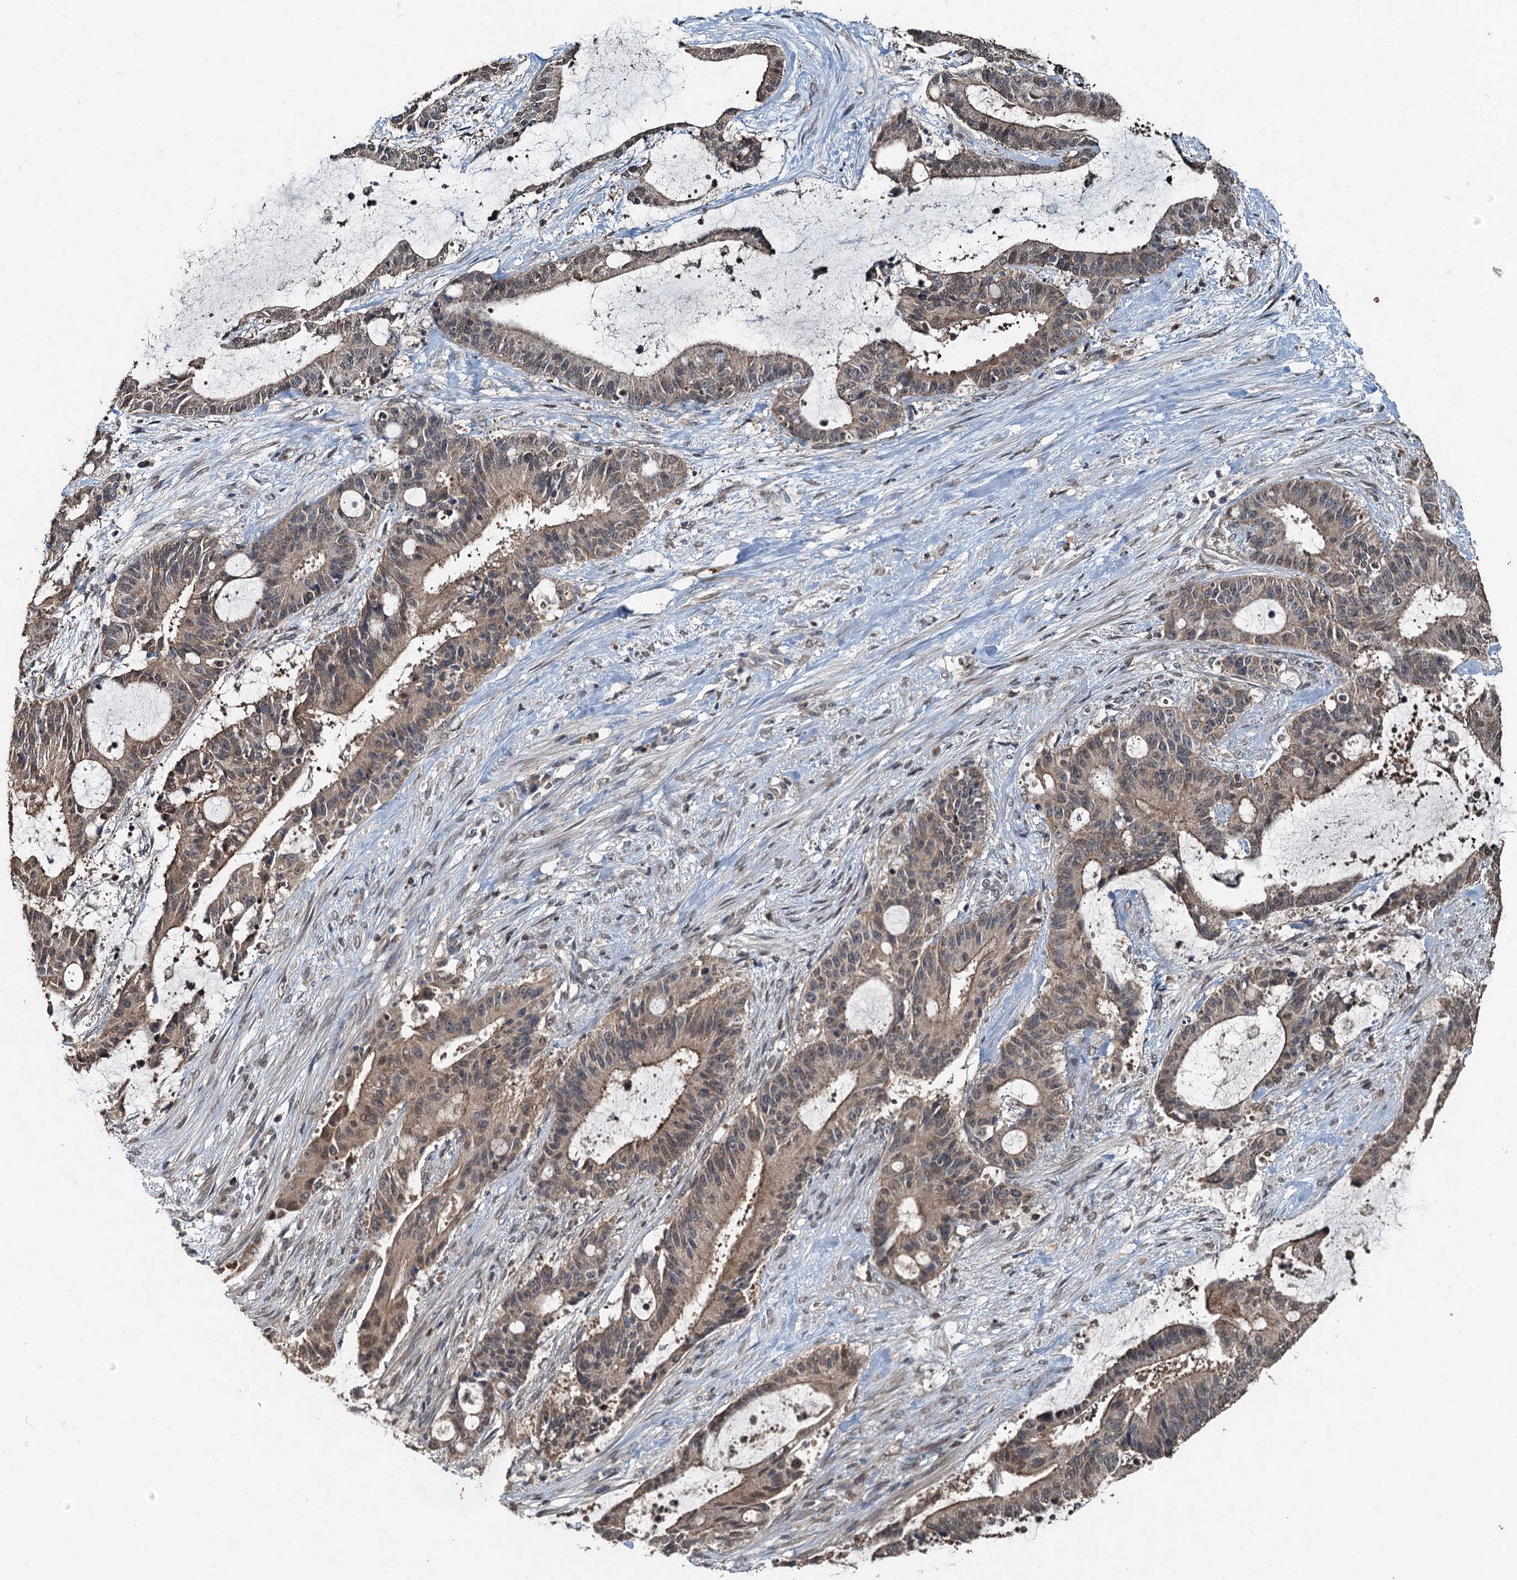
{"staining": {"intensity": "weak", "quantity": "25%-75%", "location": "cytoplasmic/membranous,nuclear"}, "tissue": "liver cancer", "cell_type": "Tumor cells", "image_type": "cancer", "snomed": [{"axis": "morphology", "description": "Normal tissue, NOS"}, {"axis": "morphology", "description": "Cholangiocarcinoma"}, {"axis": "topography", "description": "Liver"}, {"axis": "topography", "description": "Peripheral nerve tissue"}], "caption": "Immunohistochemical staining of human cholangiocarcinoma (liver) exhibits weak cytoplasmic/membranous and nuclear protein positivity in about 25%-75% of tumor cells.", "gene": "TCTN1", "patient": {"sex": "female", "age": 73}}